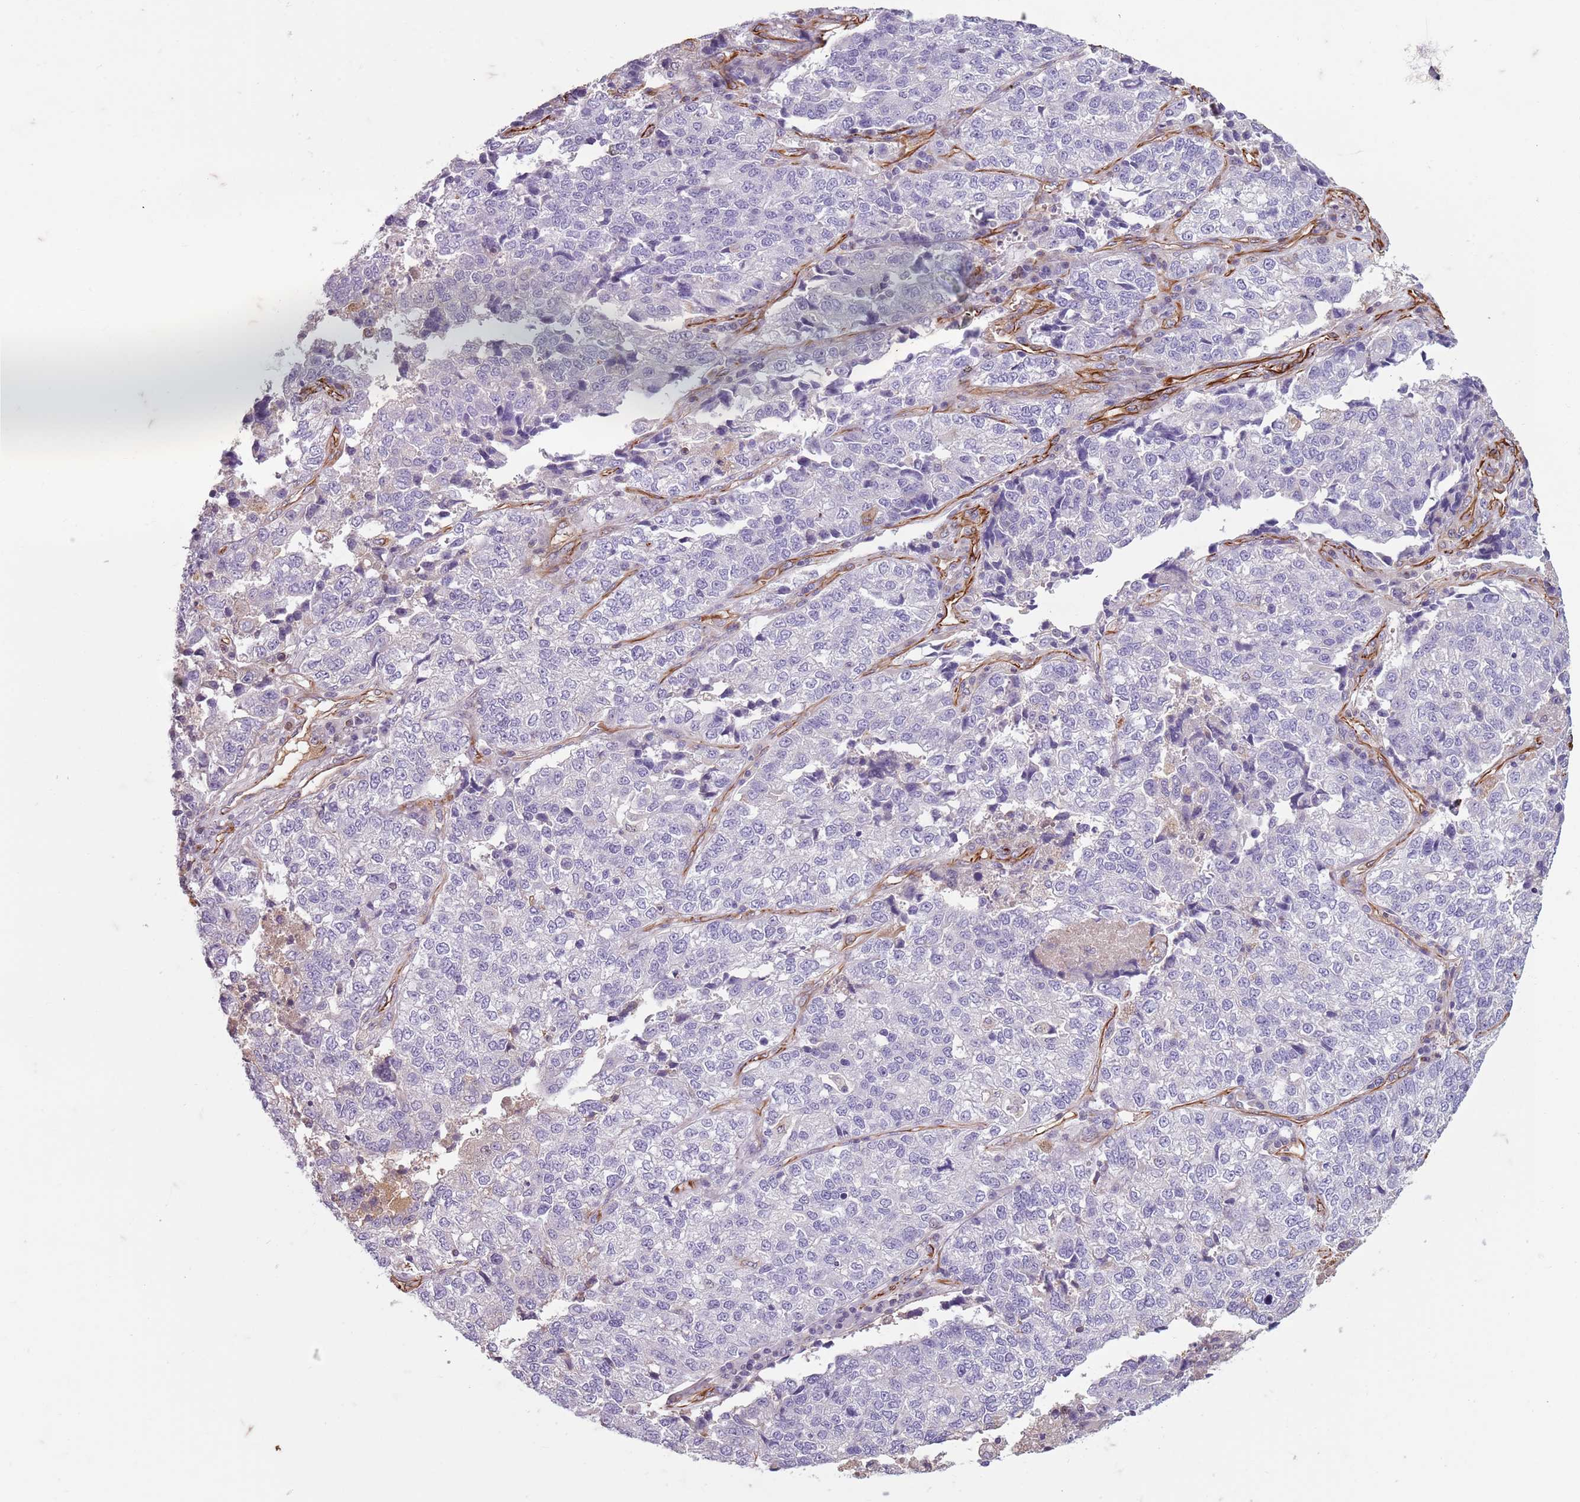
{"staining": {"intensity": "negative", "quantity": "none", "location": "none"}, "tissue": "lung cancer", "cell_type": "Tumor cells", "image_type": "cancer", "snomed": [{"axis": "morphology", "description": "Adenocarcinoma, NOS"}, {"axis": "topography", "description": "Lung"}], "caption": "Tumor cells are negative for brown protein staining in adenocarcinoma (lung).", "gene": "TAS2R38", "patient": {"sex": "male", "age": 49}}